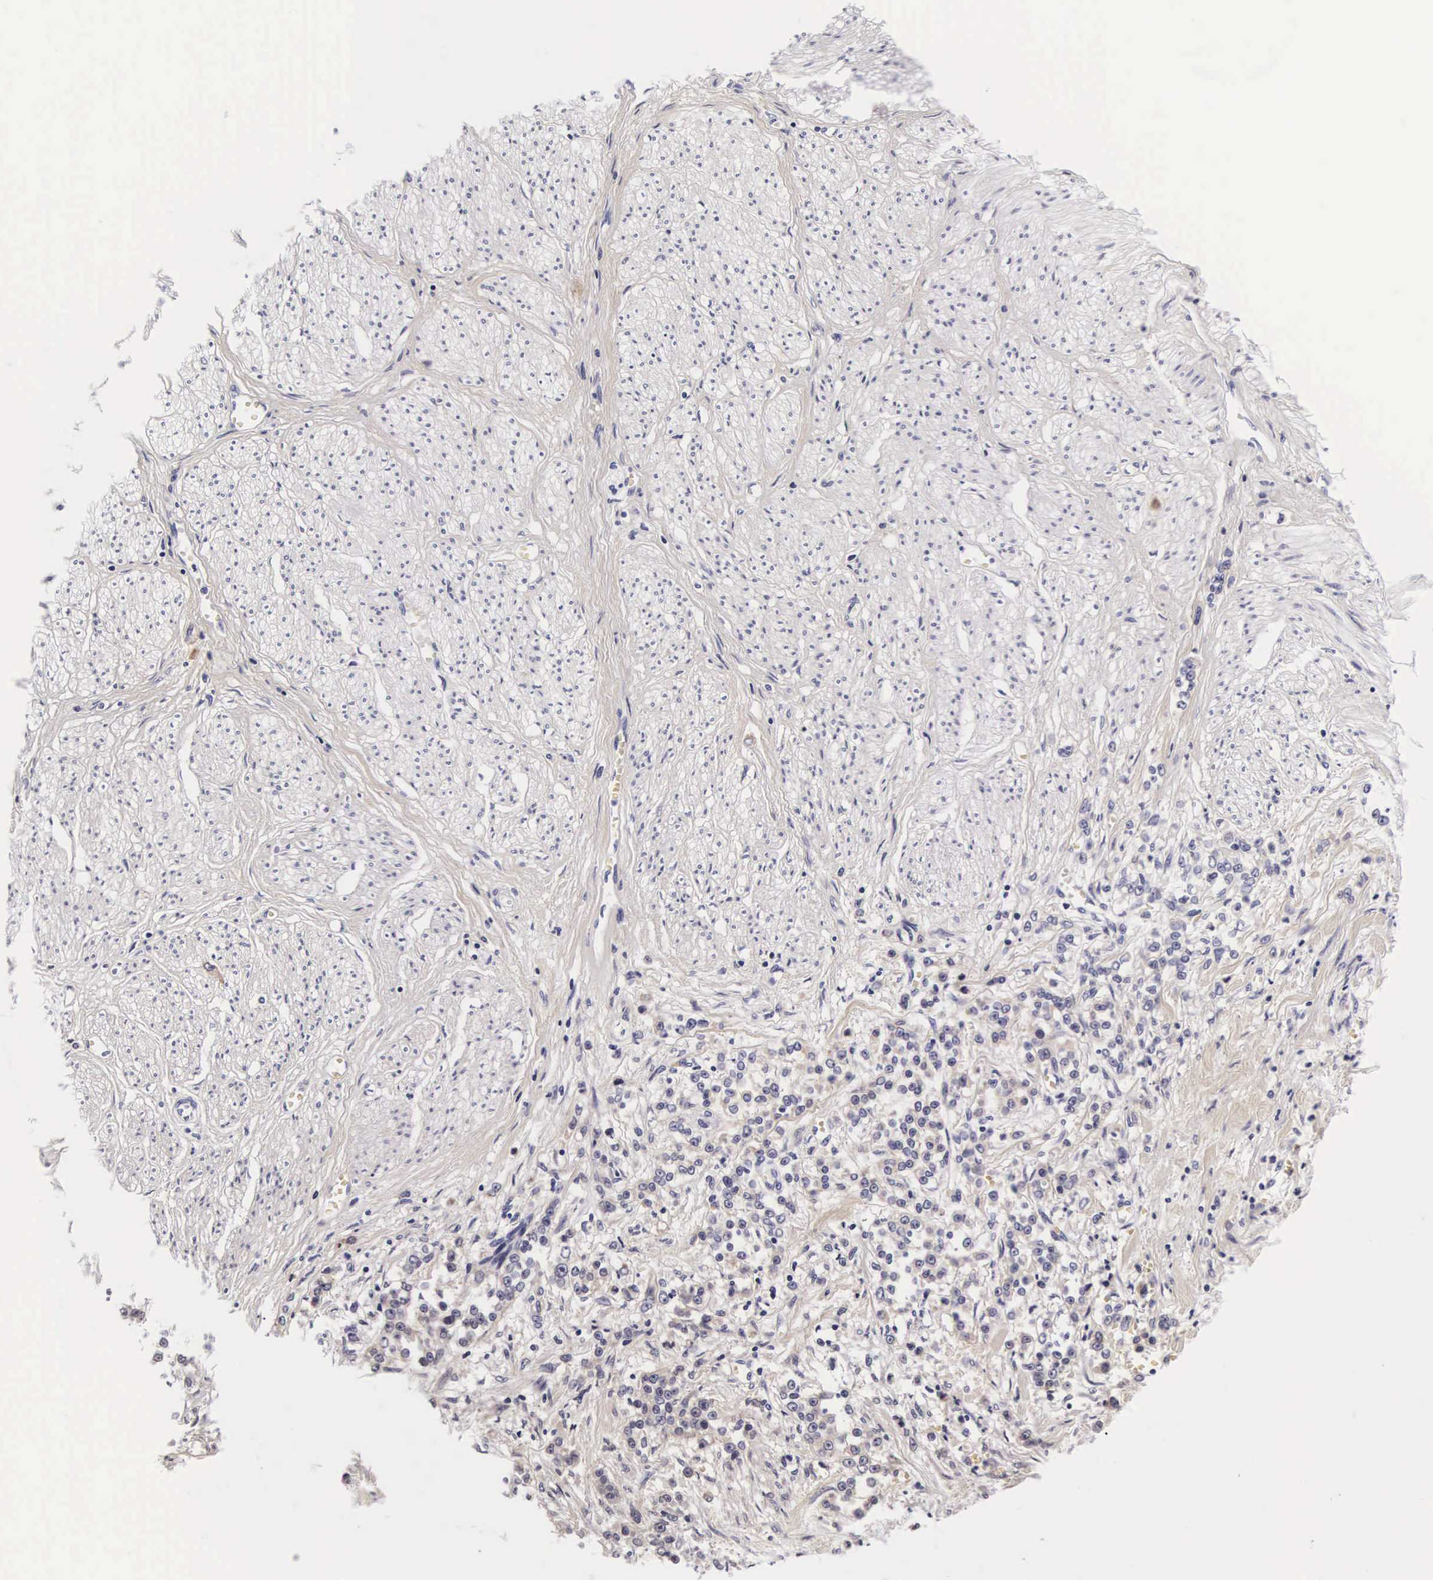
{"staining": {"intensity": "negative", "quantity": "none", "location": "none"}, "tissue": "stomach cancer", "cell_type": "Tumor cells", "image_type": "cancer", "snomed": [{"axis": "morphology", "description": "Adenocarcinoma, NOS"}, {"axis": "topography", "description": "Stomach"}], "caption": "This is an immunohistochemistry (IHC) image of human adenocarcinoma (stomach). There is no expression in tumor cells.", "gene": "PHETA2", "patient": {"sex": "male", "age": 72}}